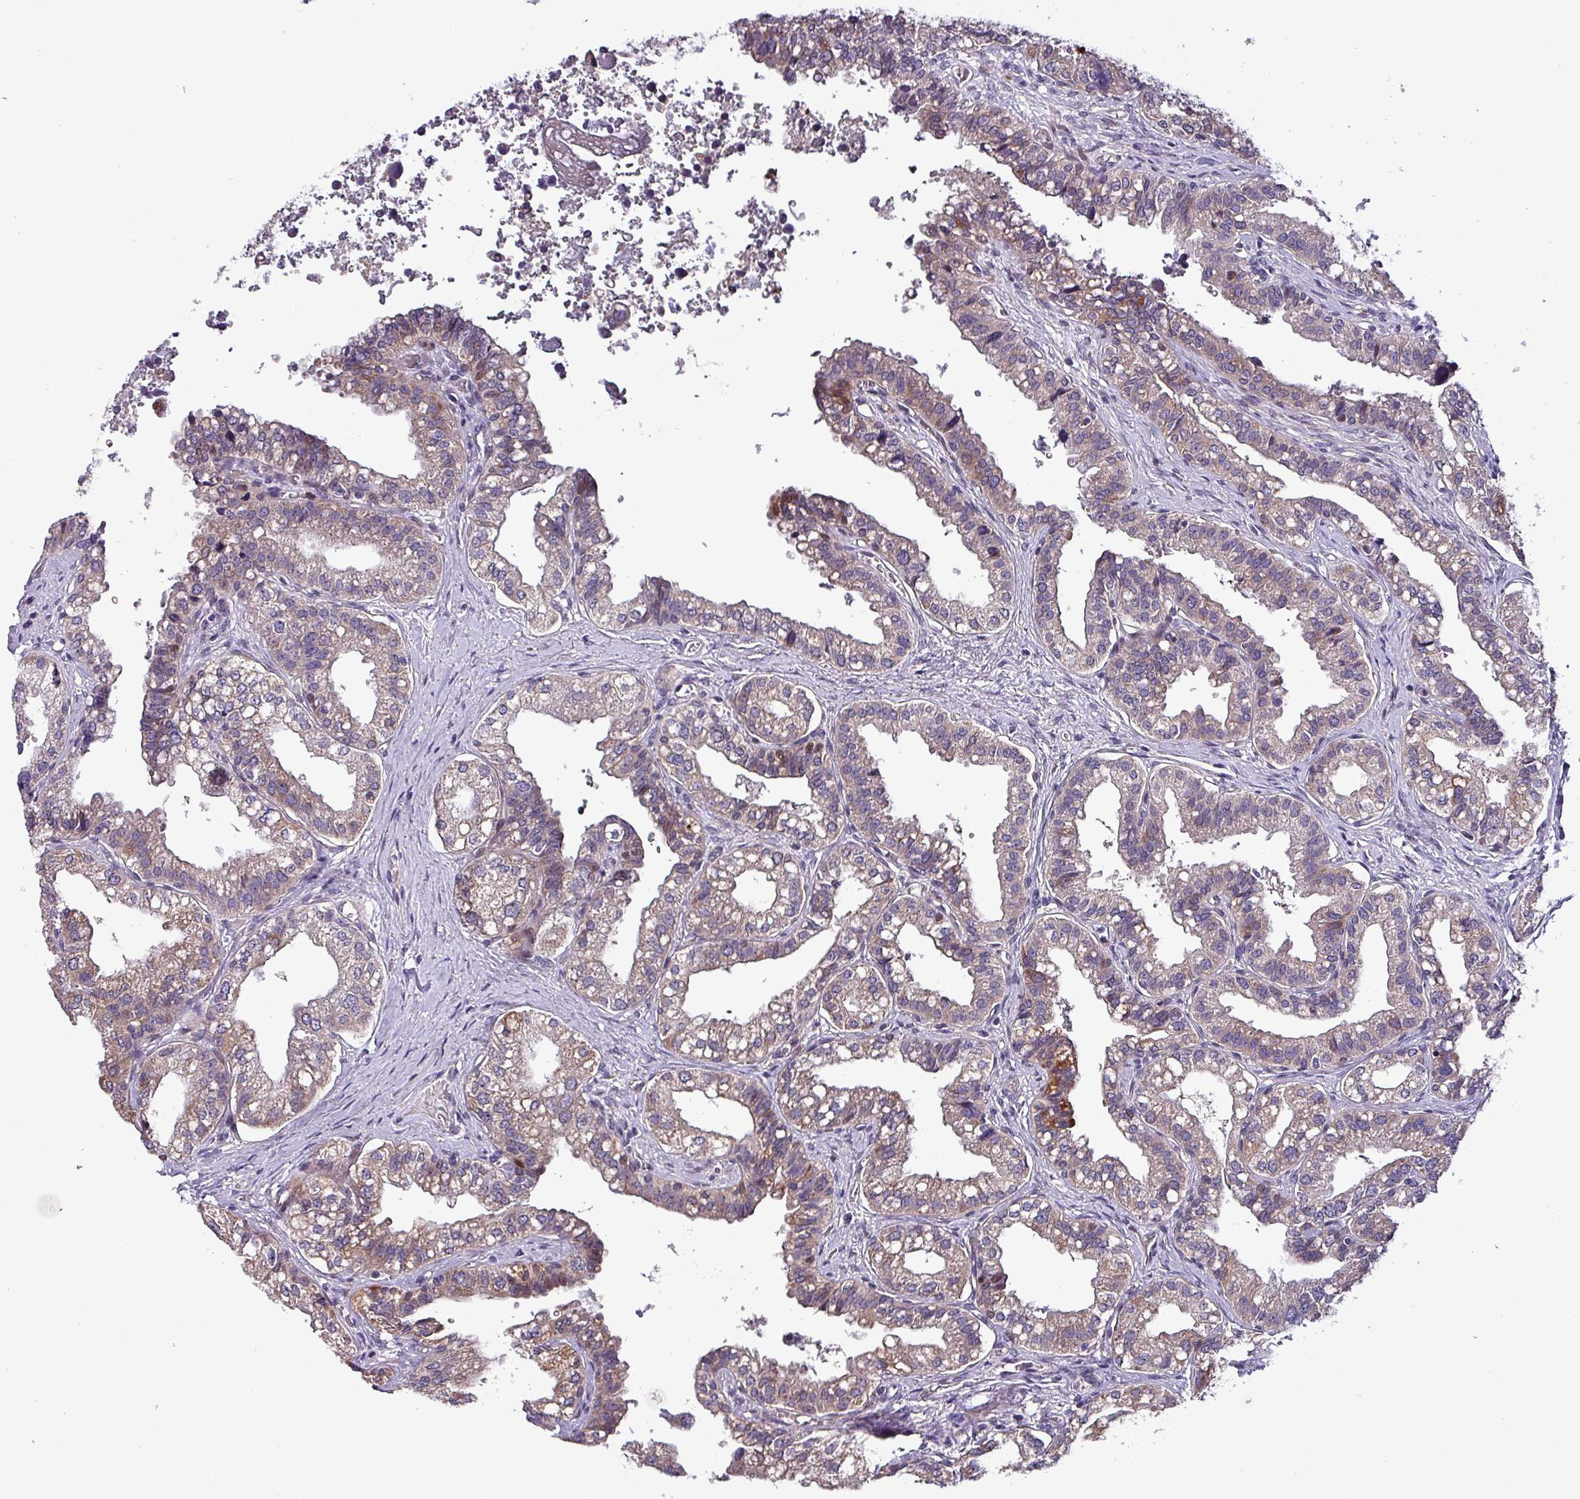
{"staining": {"intensity": "weak", "quantity": "25%-75%", "location": "cytoplasmic/membranous"}, "tissue": "seminal vesicle", "cell_type": "Glandular cells", "image_type": "normal", "snomed": [{"axis": "morphology", "description": "Normal tissue, NOS"}, {"axis": "topography", "description": "Seminal veicle"}, {"axis": "topography", "description": "Peripheral nerve tissue"}], "caption": "Immunohistochemistry (DAB) staining of normal seminal vesicle shows weak cytoplasmic/membranous protein positivity in approximately 25%-75% of glandular cells.", "gene": "GRAPL", "patient": {"sex": "male", "age": 60}}